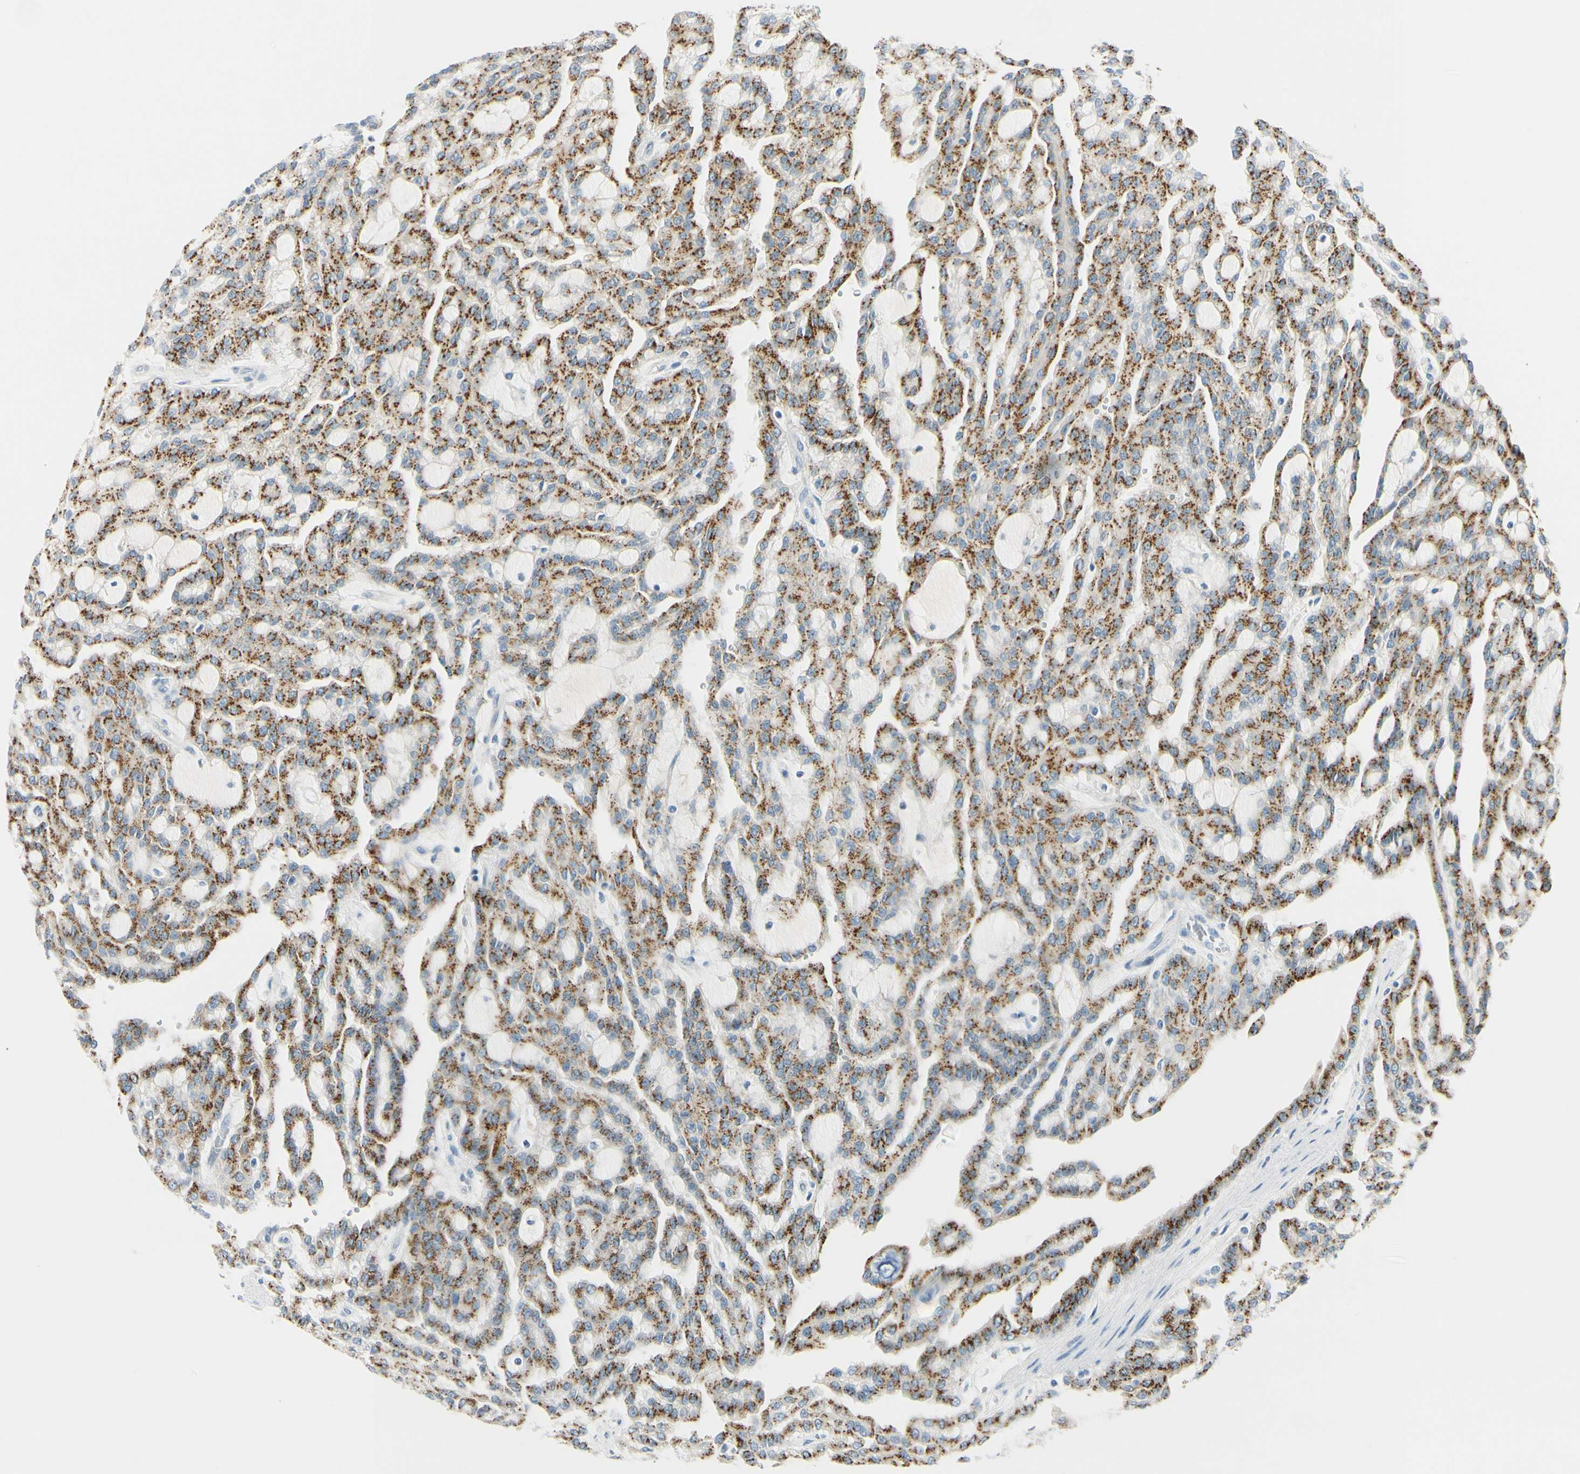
{"staining": {"intensity": "strong", "quantity": ">75%", "location": "cytoplasmic/membranous"}, "tissue": "renal cancer", "cell_type": "Tumor cells", "image_type": "cancer", "snomed": [{"axis": "morphology", "description": "Adenocarcinoma, NOS"}, {"axis": "topography", "description": "Kidney"}], "caption": "Protein analysis of renal cancer (adenocarcinoma) tissue reveals strong cytoplasmic/membranous staining in about >75% of tumor cells.", "gene": "GALNT5", "patient": {"sex": "male", "age": 63}}